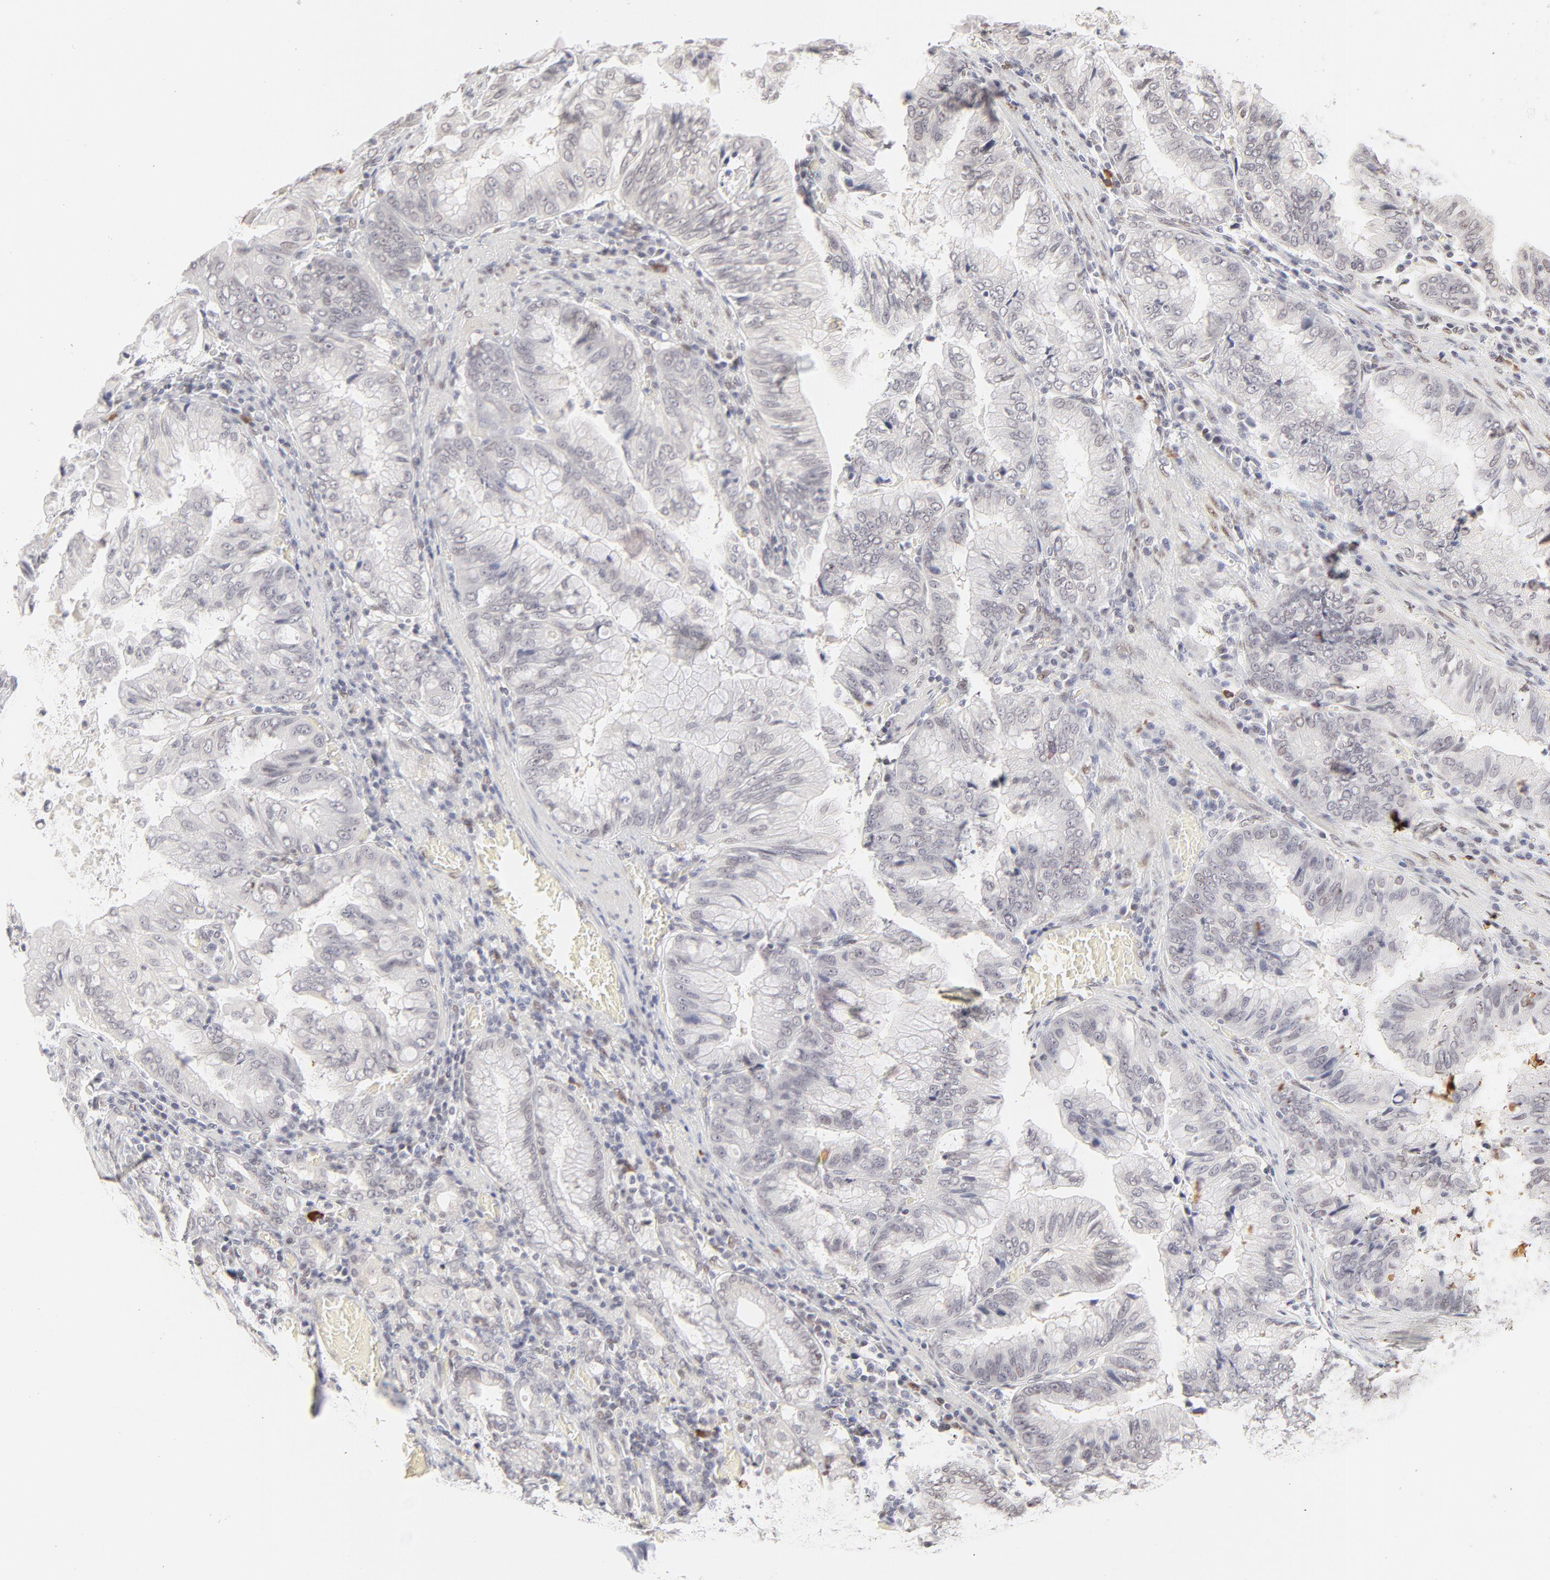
{"staining": {"intensity": "negative", "quantity": "none", "location": "none"}, "tissue": "stomach cancer", "cell_type": "Tumor cells", "image_type": "cancer", "snomed": [{"axis": "morphology", "description": "Adenocarcinoma, NOS"}, {"axis": "topography", "description": "Stomach, upper"}], "caption": "Tumor cells show no significant protein positivity in stomach cancer.", "gene": "PBX3", "patient": {"sex": "male", "age": 80}}